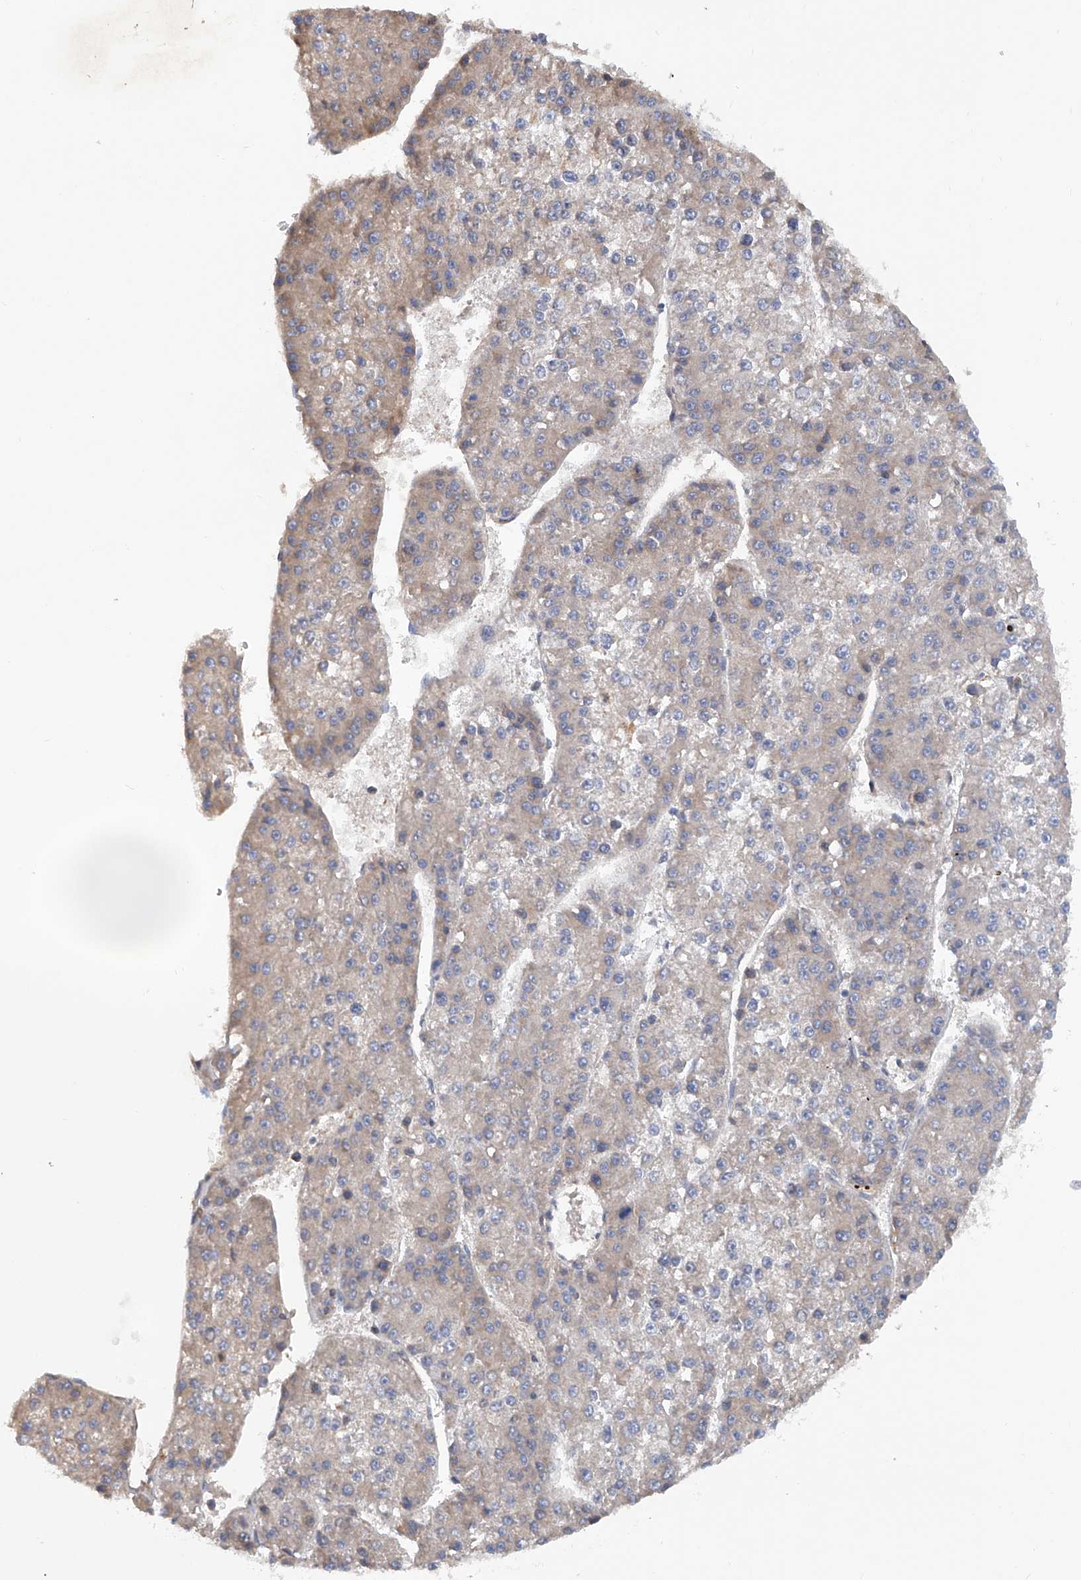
{"staining": {"intensity": "weak", "quantity": "<25%", "location": "cytoplasmic/membranous"}, "tissue": "liver cancer", "cell_type": "Tumor cells", "image_type": "cancer", "snomed": [{"axis": "morphology", "description": "Carcinoma, Hepatocellular, NOS"}, {"axis": "topography", "description": "Liver"}], "caption": "An immunohistochemistry image of liver cancer is shown. There is no staining in tumor cells of liver cancer.", "gene": "ASCC3", "patient": {"sex": "female", "age": 73}}